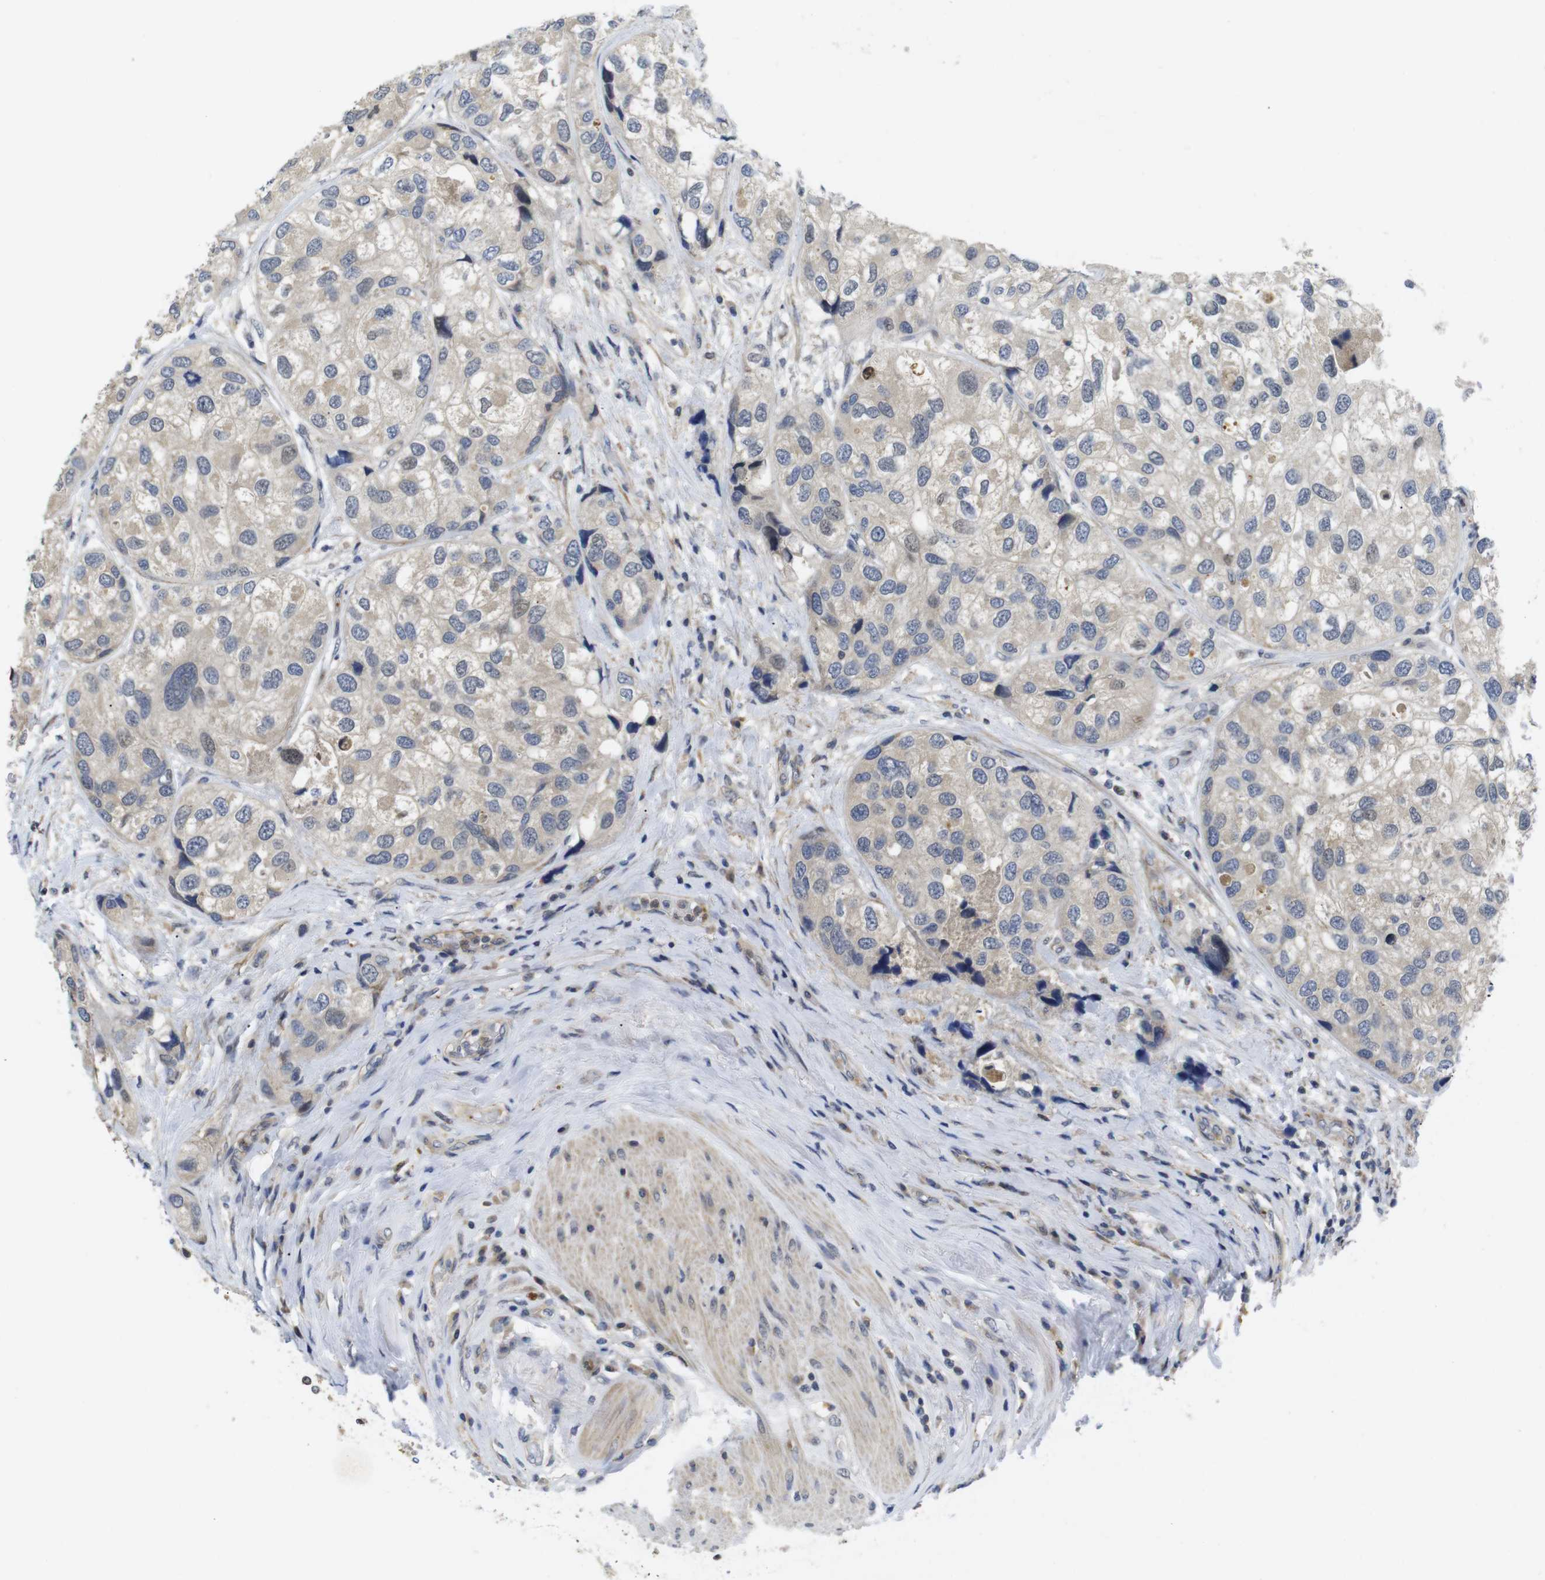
{"staining": {"intensity": "negative", "quantity": "none", "location": "none"}, "tissue": "urothelial cancer", "cell_type": "Tumor cells", "image_type": "cancer", "snomed": [{"axis": "morphology", "description": "Urothelial carcinoma, High grade"}, {"axis": "topography", "description": "Urinary bladder"}], "caption": "Immunohistochemical staining of high-grade urothelial carcinoma reveals no significant staining in tumor cells.", "gene": "FNTA", "patient": {"sex": "female", "age": 64}}